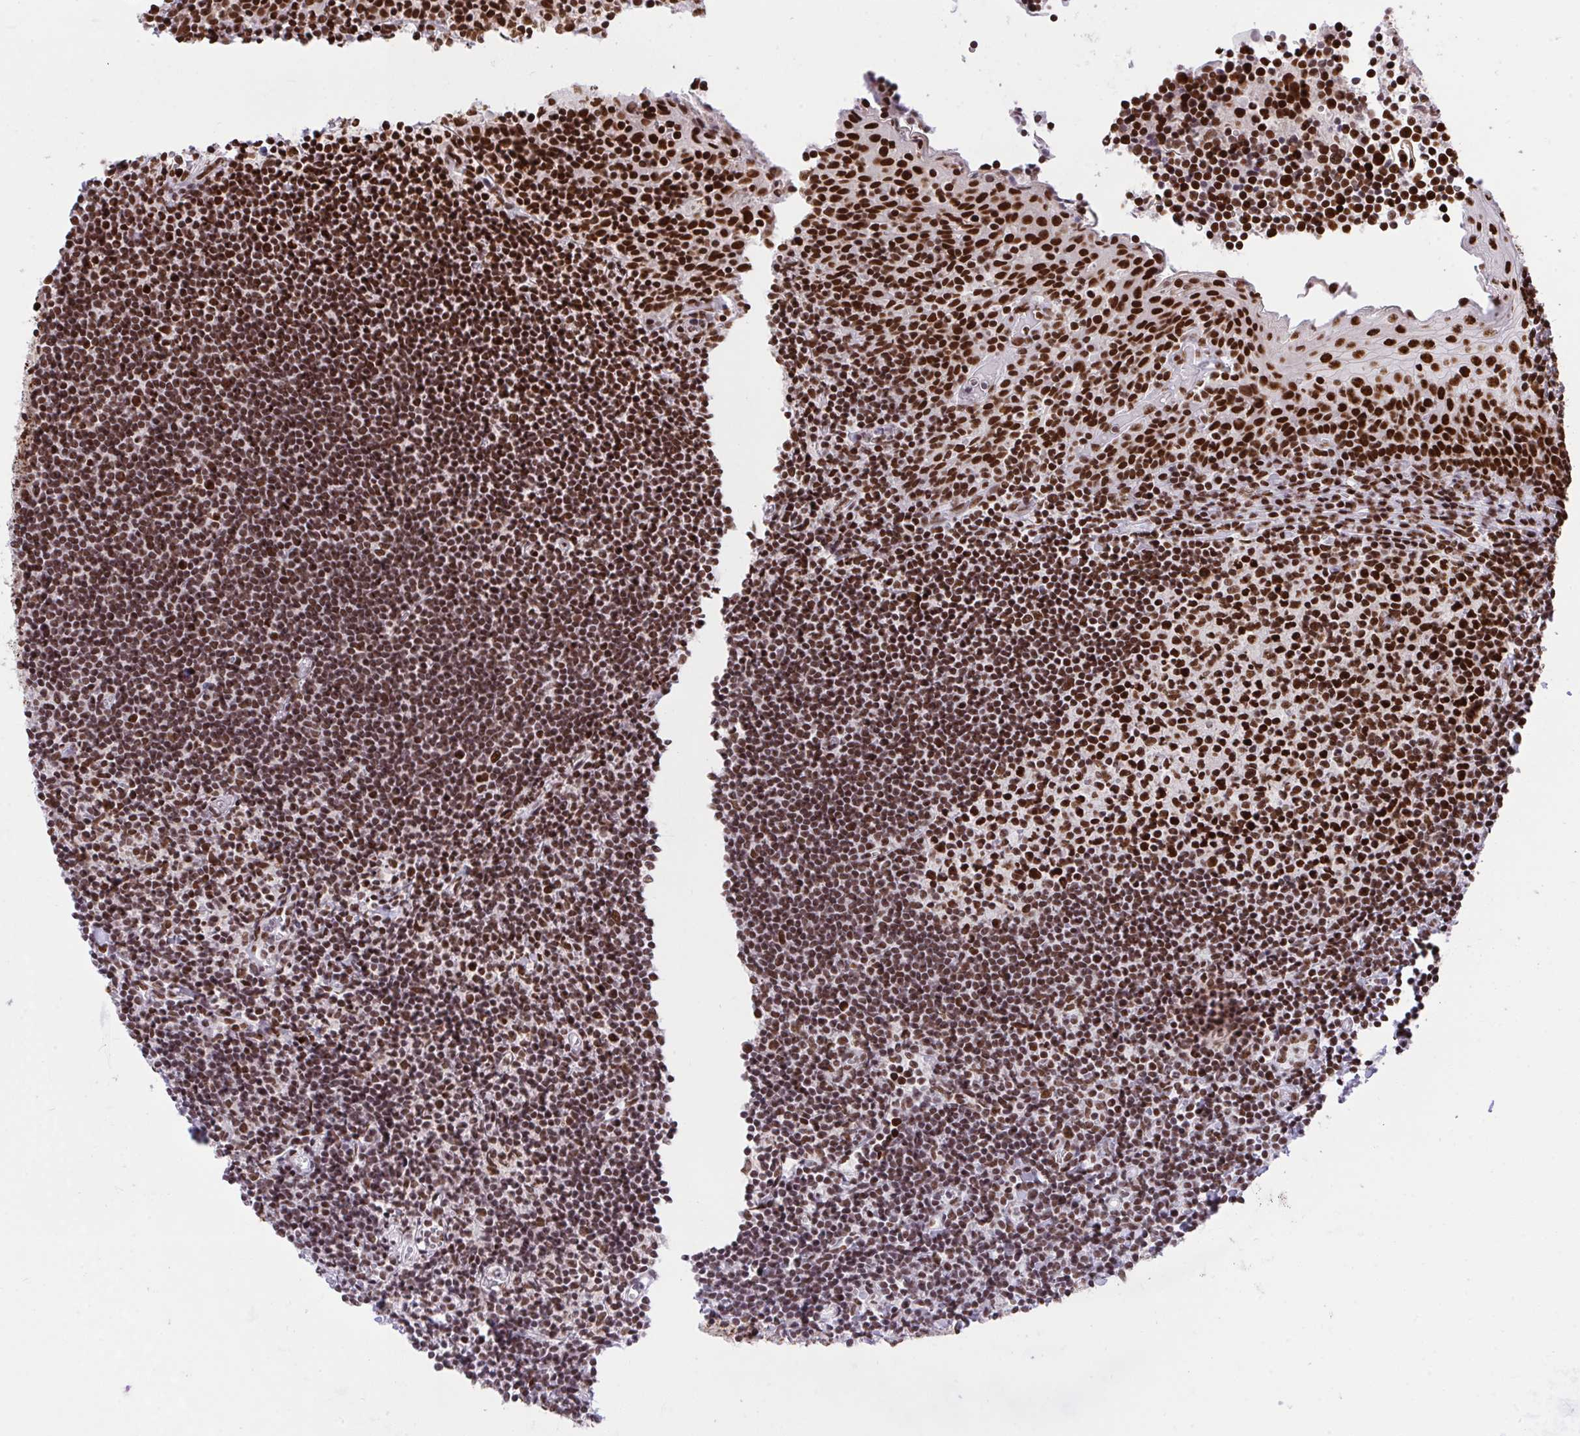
{"staining": {"intensity": "strong", "quantity": ">75%", "location": "nuclear"}, "tissue": "tonsil", "cell_type": "Non-germinal center cells", "image_type": "normal", "snomed": [{"axis": "morphology", "description": "Normal tissue, NOS"}, {"axis": "topography", "description": "Tonsil"}], "caption": "Brown immunohistochemical staining in unremarkable human tonsil shows strong nuclear positivity in about >75% of non-germinal center cells. The protein is shown in brown color, while the nuclei are stained blue.", "gene": "HNRNPL", "patient": {"sex": "female", "age": 10}}